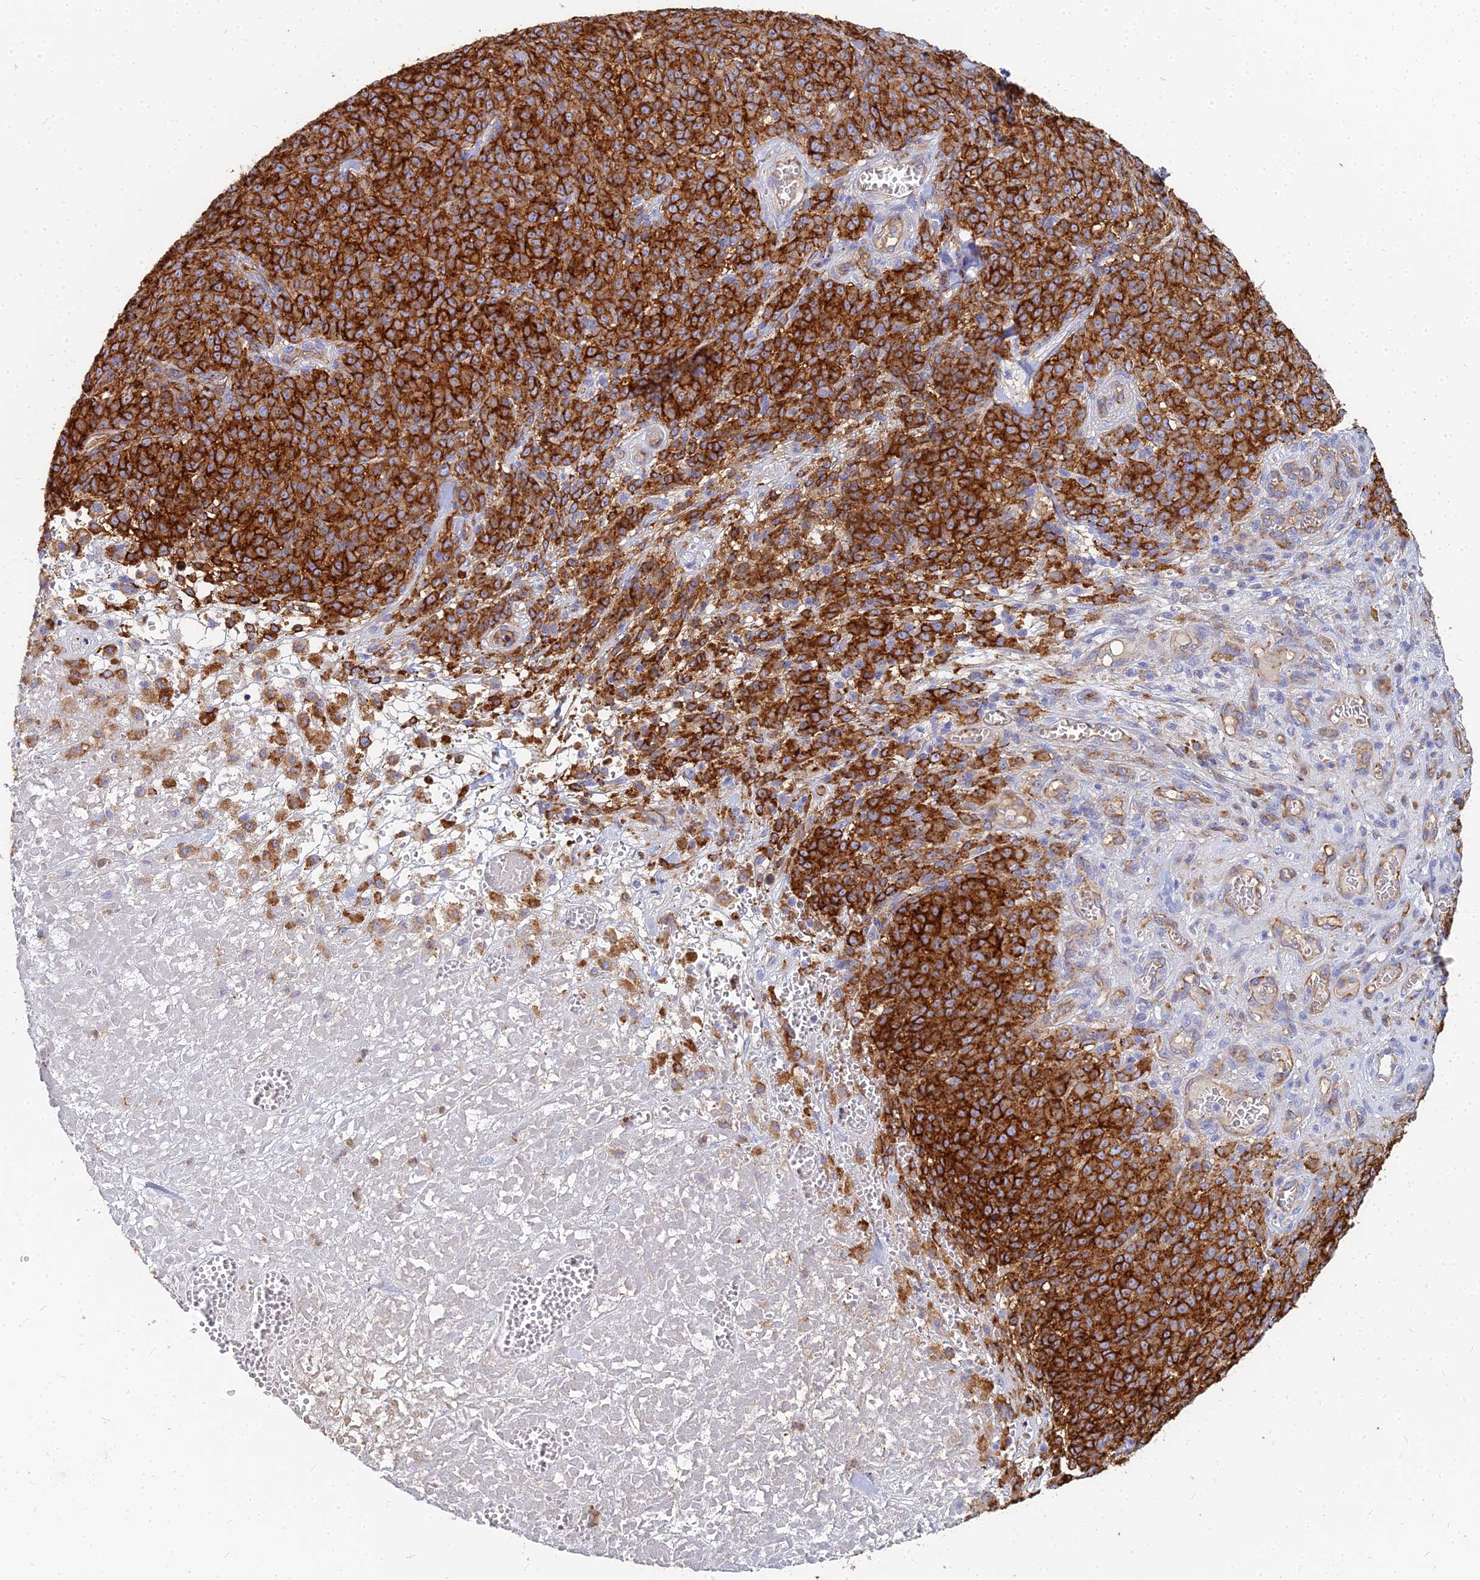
{"staining": {"intensity": "strong", "quantity": ">75%", "location": "cytoplasmic/membranous"}, "tissue": "melanoma", "cell_type": "Tumor cells", "image_type": "cancer", "snomed": [{"axis": "morphology", "description": "Normal tissue, NOS"}, {"axis": "morphology", "description": "Malignant melanoma, NOS"}, {"axis": "topography", "description": "Skin"}], "caption": "A brown stain highlights strong cytoplasmic/membranous positivity of a protein in human melanoma tumor cells.", "gene": "VAT1", "patient": {"sex": "female", "age": 34}}